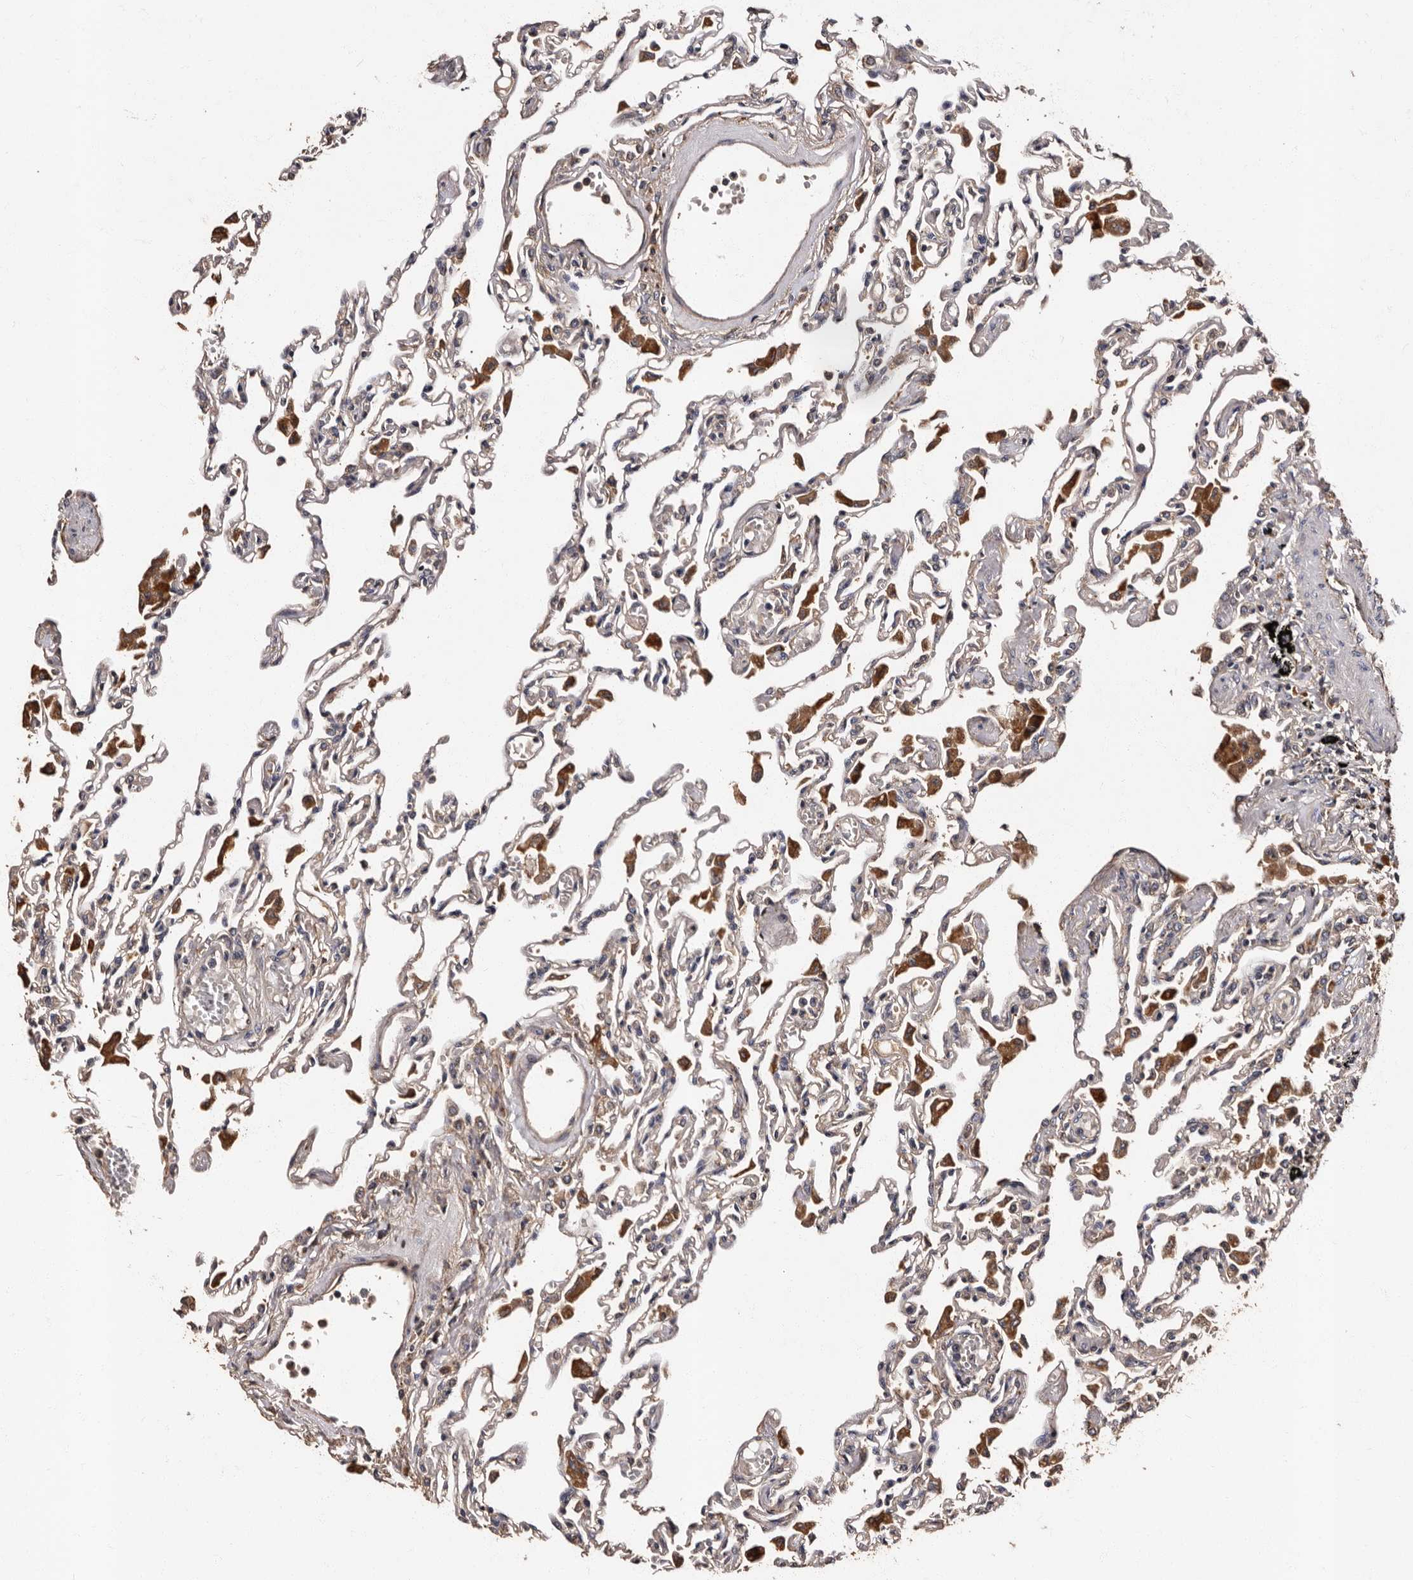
{"staining": {"intensity": "weak", "quantity": "25%-75%", "location": "cytoplasmic/membranous"}, "tissue": "lung", "cell_type": "Alveolar cells", "image_type": "normal", "snomed": [{"axis": "morphology", "description": "Normal tissue, NOS"}, {"axis": "topography", "description": "Bronchus"}, {"axis": "topography", "description": "Lung"}], "caption": "Immunohistochemistry (IHC) of unremarkable human lung displays low levels of weak cytoplasmic/membranous positivity in about 25%-75% of alveolar cells. (Brightfield microscopy of DAB IHC at high magnification).", "gene": "ADCK5", "patient": {"sex": "female", "age": 49}}